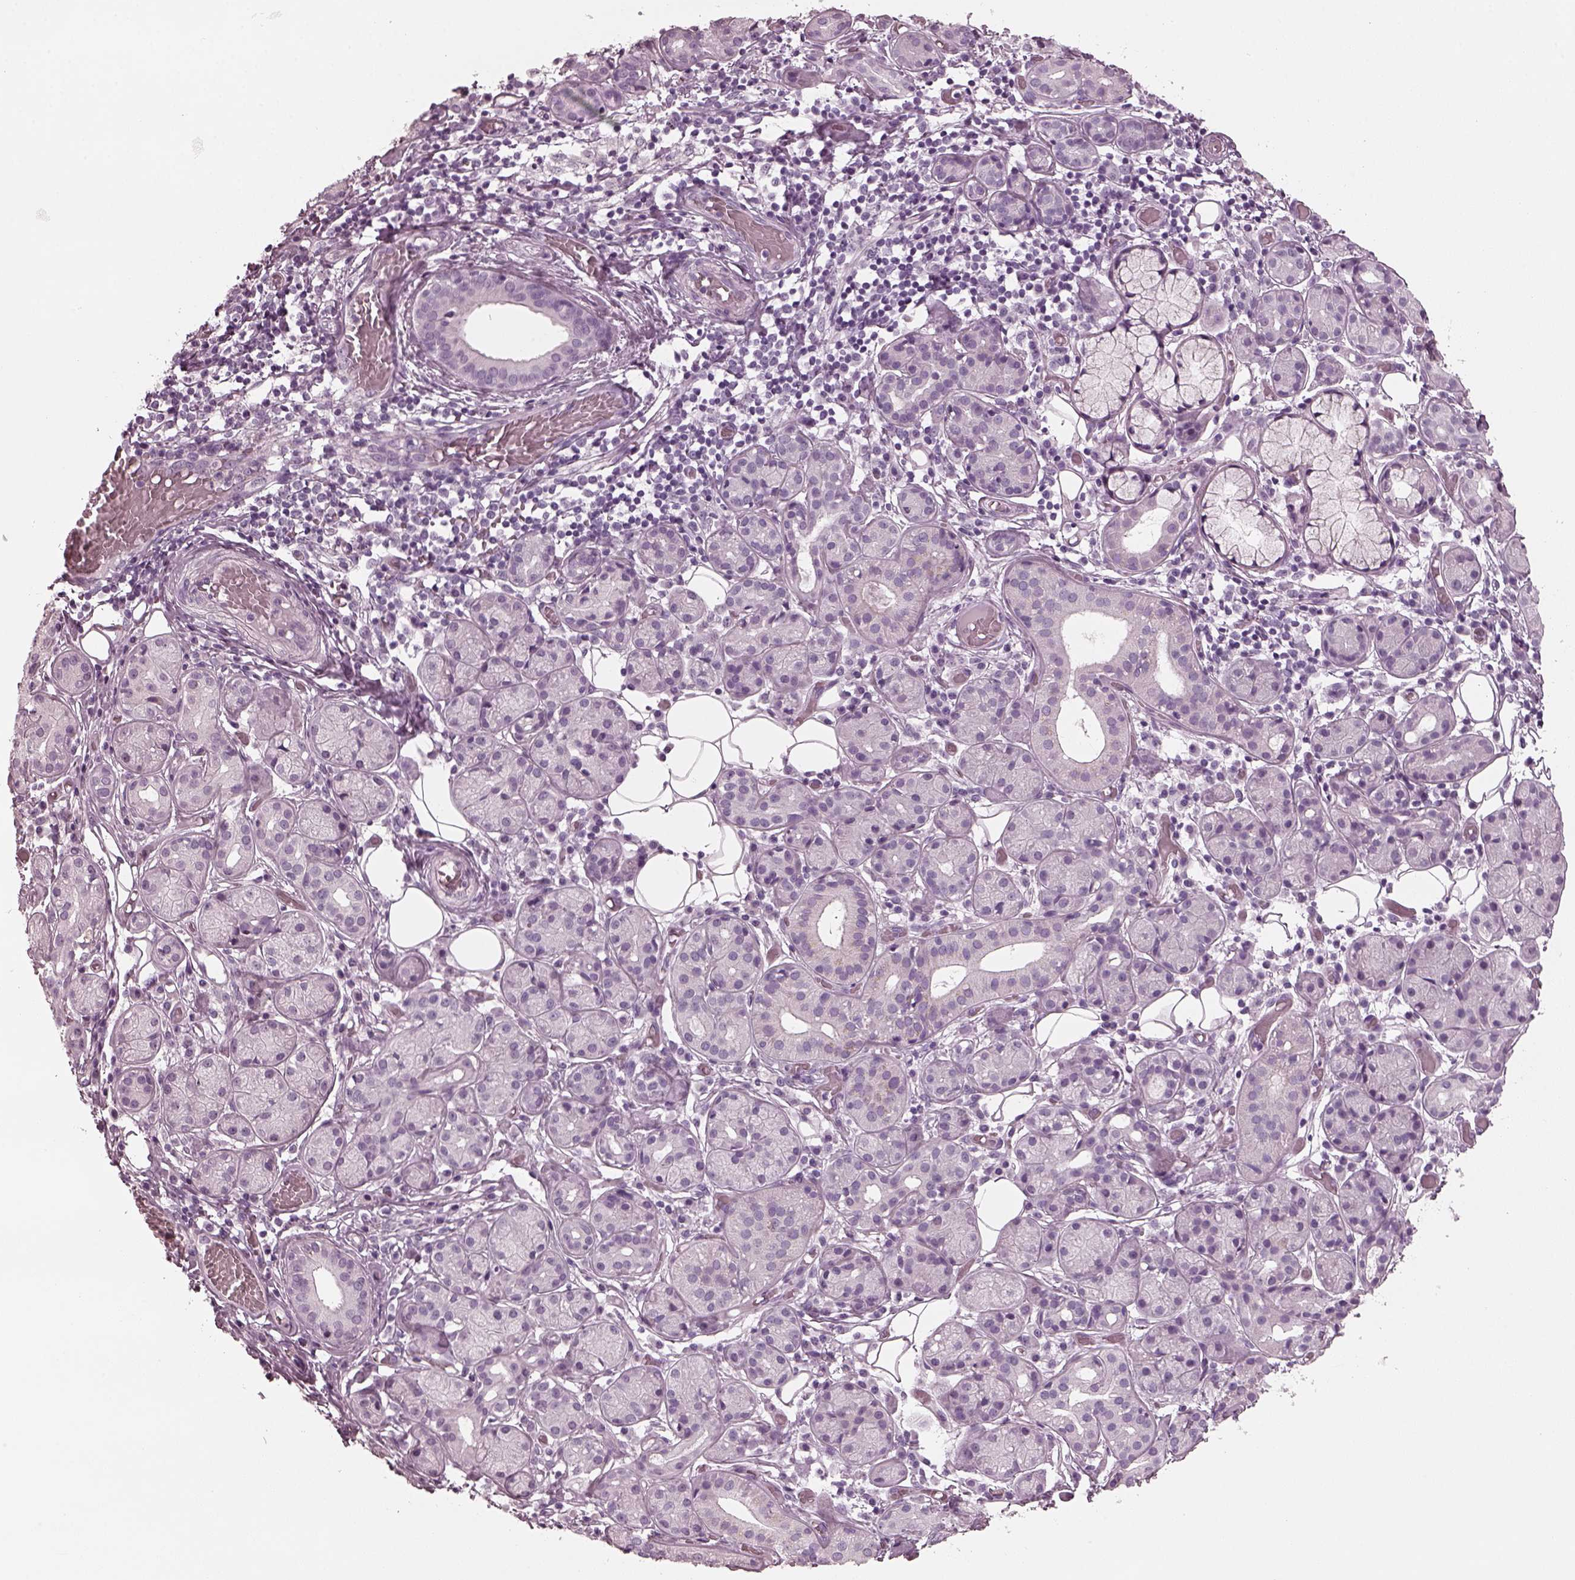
{"staining": {"intensity": "negative", "quantity": "none", "location": "none"}, "tissue": "salivary gland", "cell_type": "Glandular cells", "image_type": "normal", "snomed": [{"axis": "morphology", "description": "Normal tissue, NOS"}, {"axis": "topography", "description": "Salivary gland"}, {"axis": "topography", "description": "Peripheral nerve tissue"}], "caption": "High magnification brightfield microscopy of normal salivary gland stained with DAB (brown) and counterstained with hematoxylin (blue): glandular cells show no significant expression. (Immunohistochemistry, brightfield microscopy, high magnification).", "gene": "RCVRN", "patient": {"sex": "male", "age": 71}}